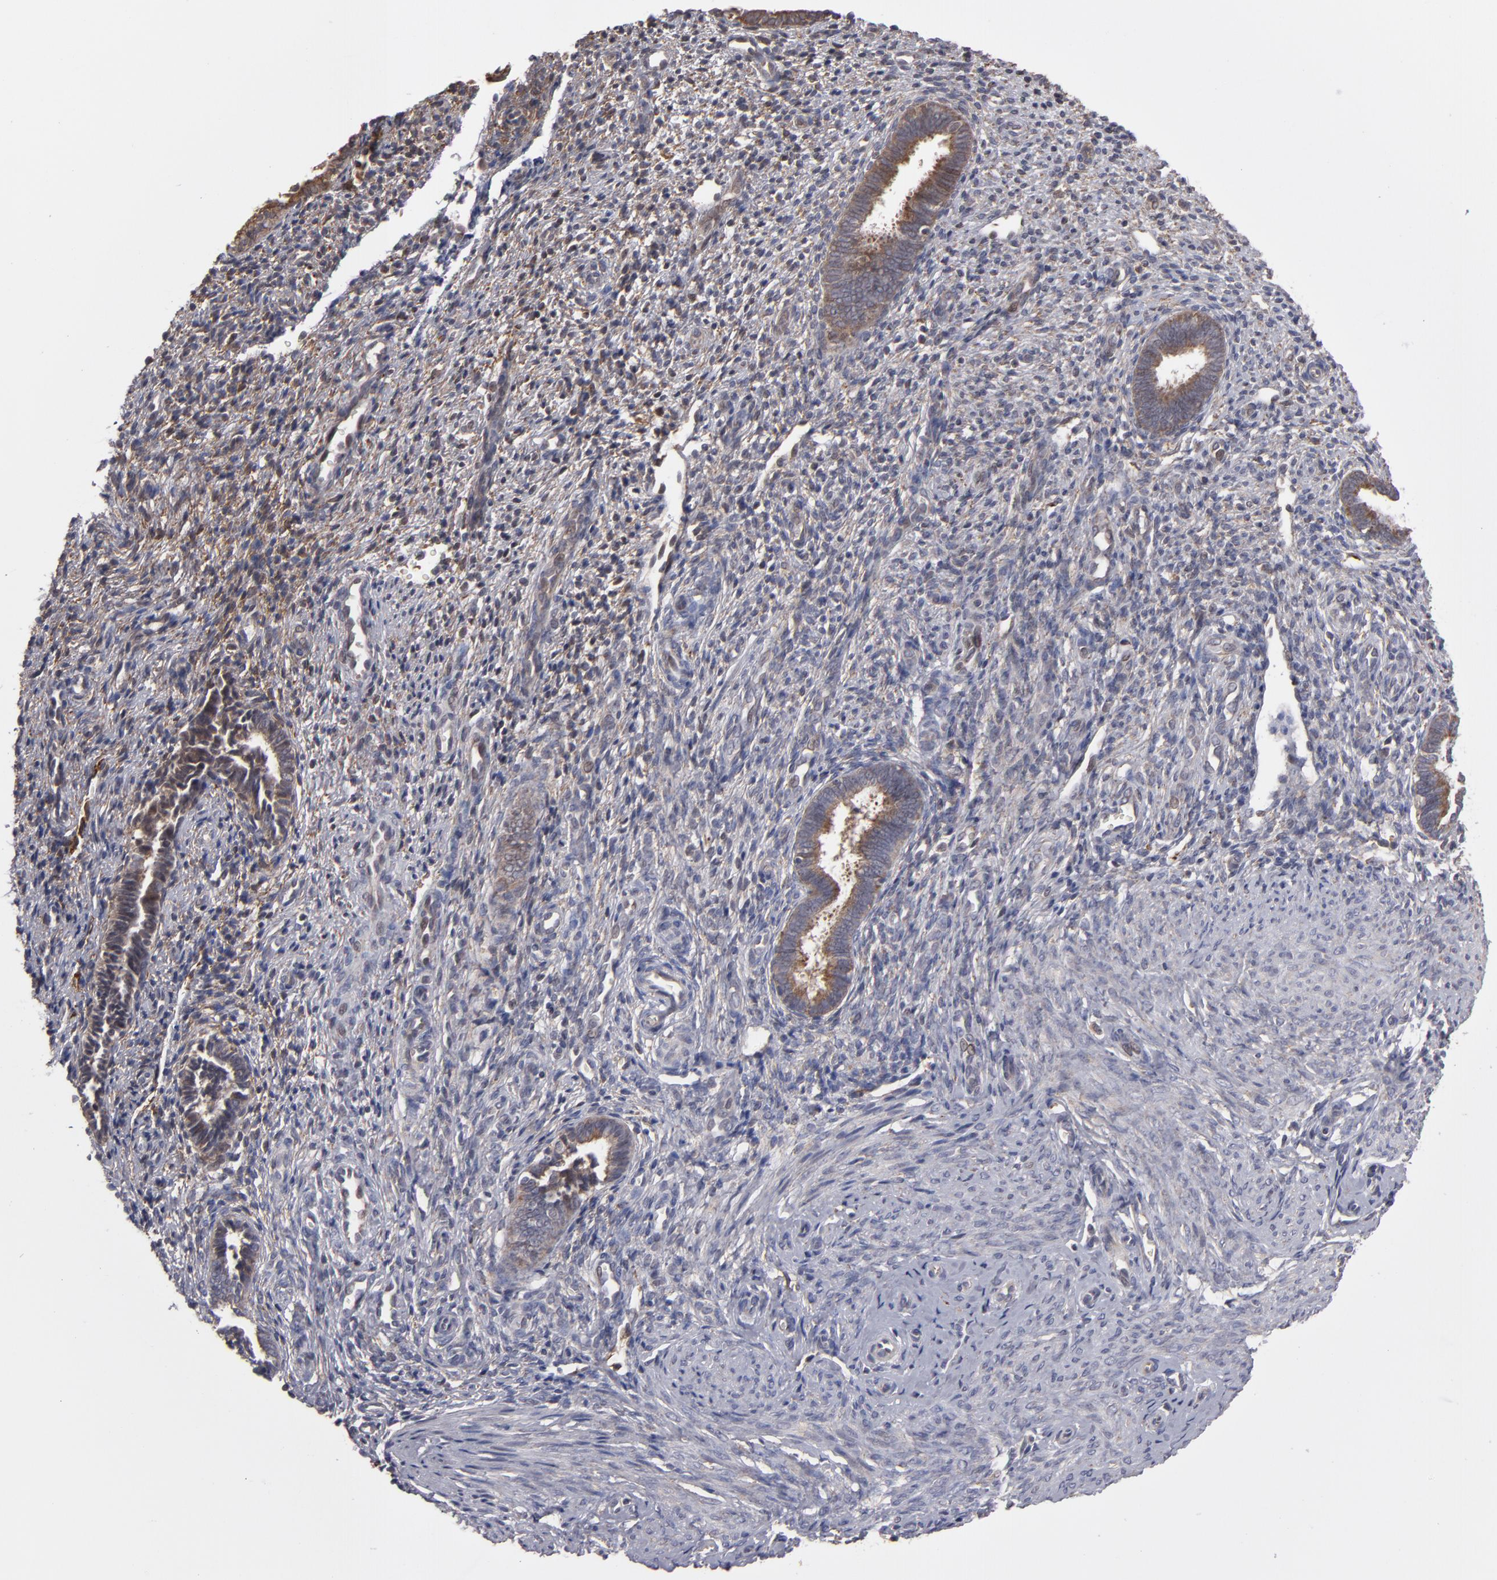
{"staining": {"intensity": "weak", "quantity": "<25%", "location": "cytoplasmic/membranous"}, "tissue": "endometrium", "cell_type": "Cells in endometrial stroma", "image_type": "normal", "snomed": [{"axis": "morphology", "description": "Normal tissue, NOS"}, {"axis": "topography", "description": "Endometrium"}], "caption": "Human endometrium stained for a protein using immunohistochemistry reveals no expression in cells in endometrial stroma.", "gene": "SND1", "patient": {"sex": "female", "age": 27}}